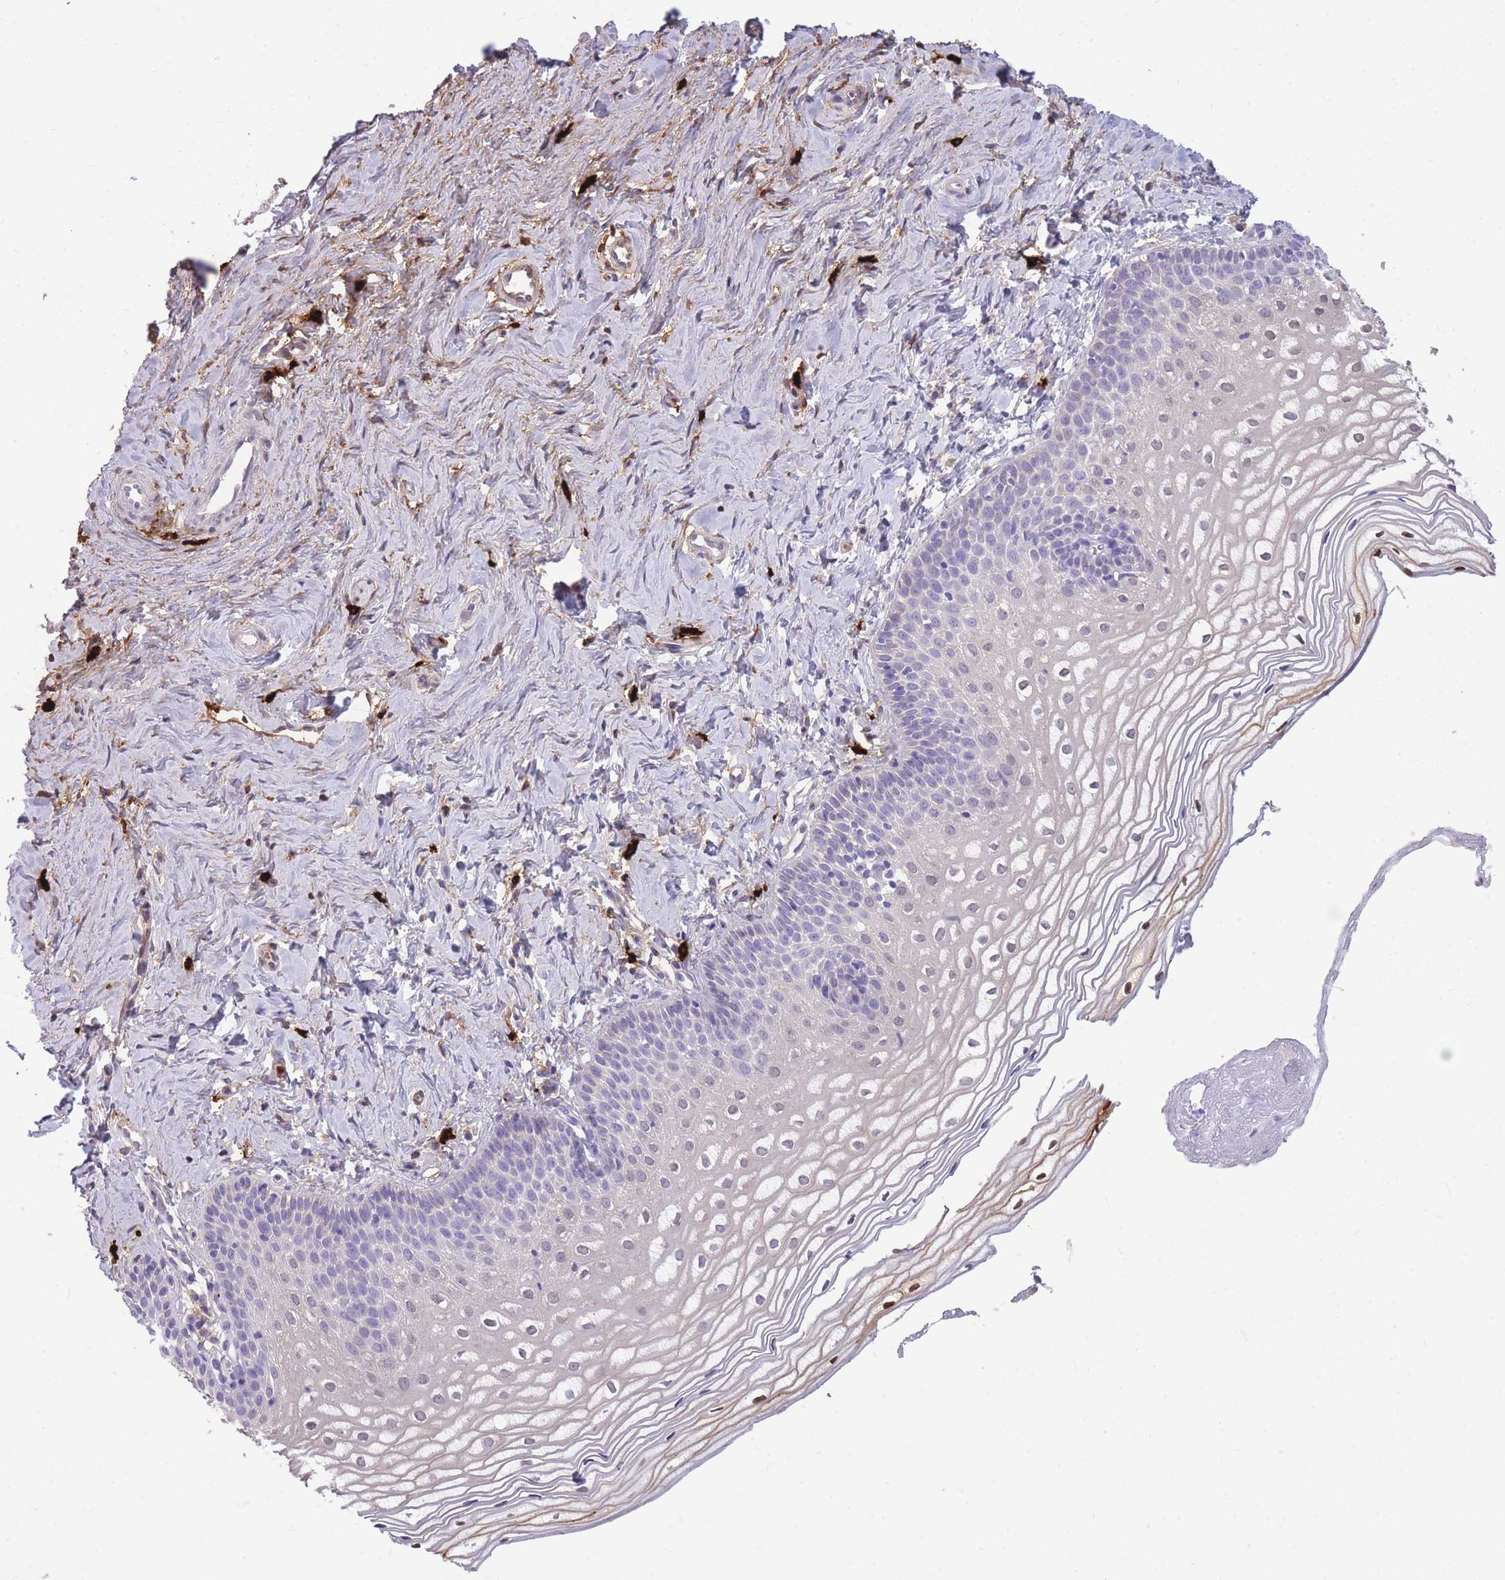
{"staining": {"intensity": "negative", "quantity": "none", "location": "none"}, "tissue": "vagina", "cell_type": "Squamous epithelial cells", "image_type": "normal", "snomed": [{"axis": "morphology", "description": "Normal tissue, NOS"}, {"axis": "topography", "description": "Vagina"}], "caption": "This is a histopathology image of IHC staining of unremarkable vagina, which shows no expression in squamous epithelial cells.", "gene": "TPSAB1", "patient": {"sex": "female", "age": 56}}